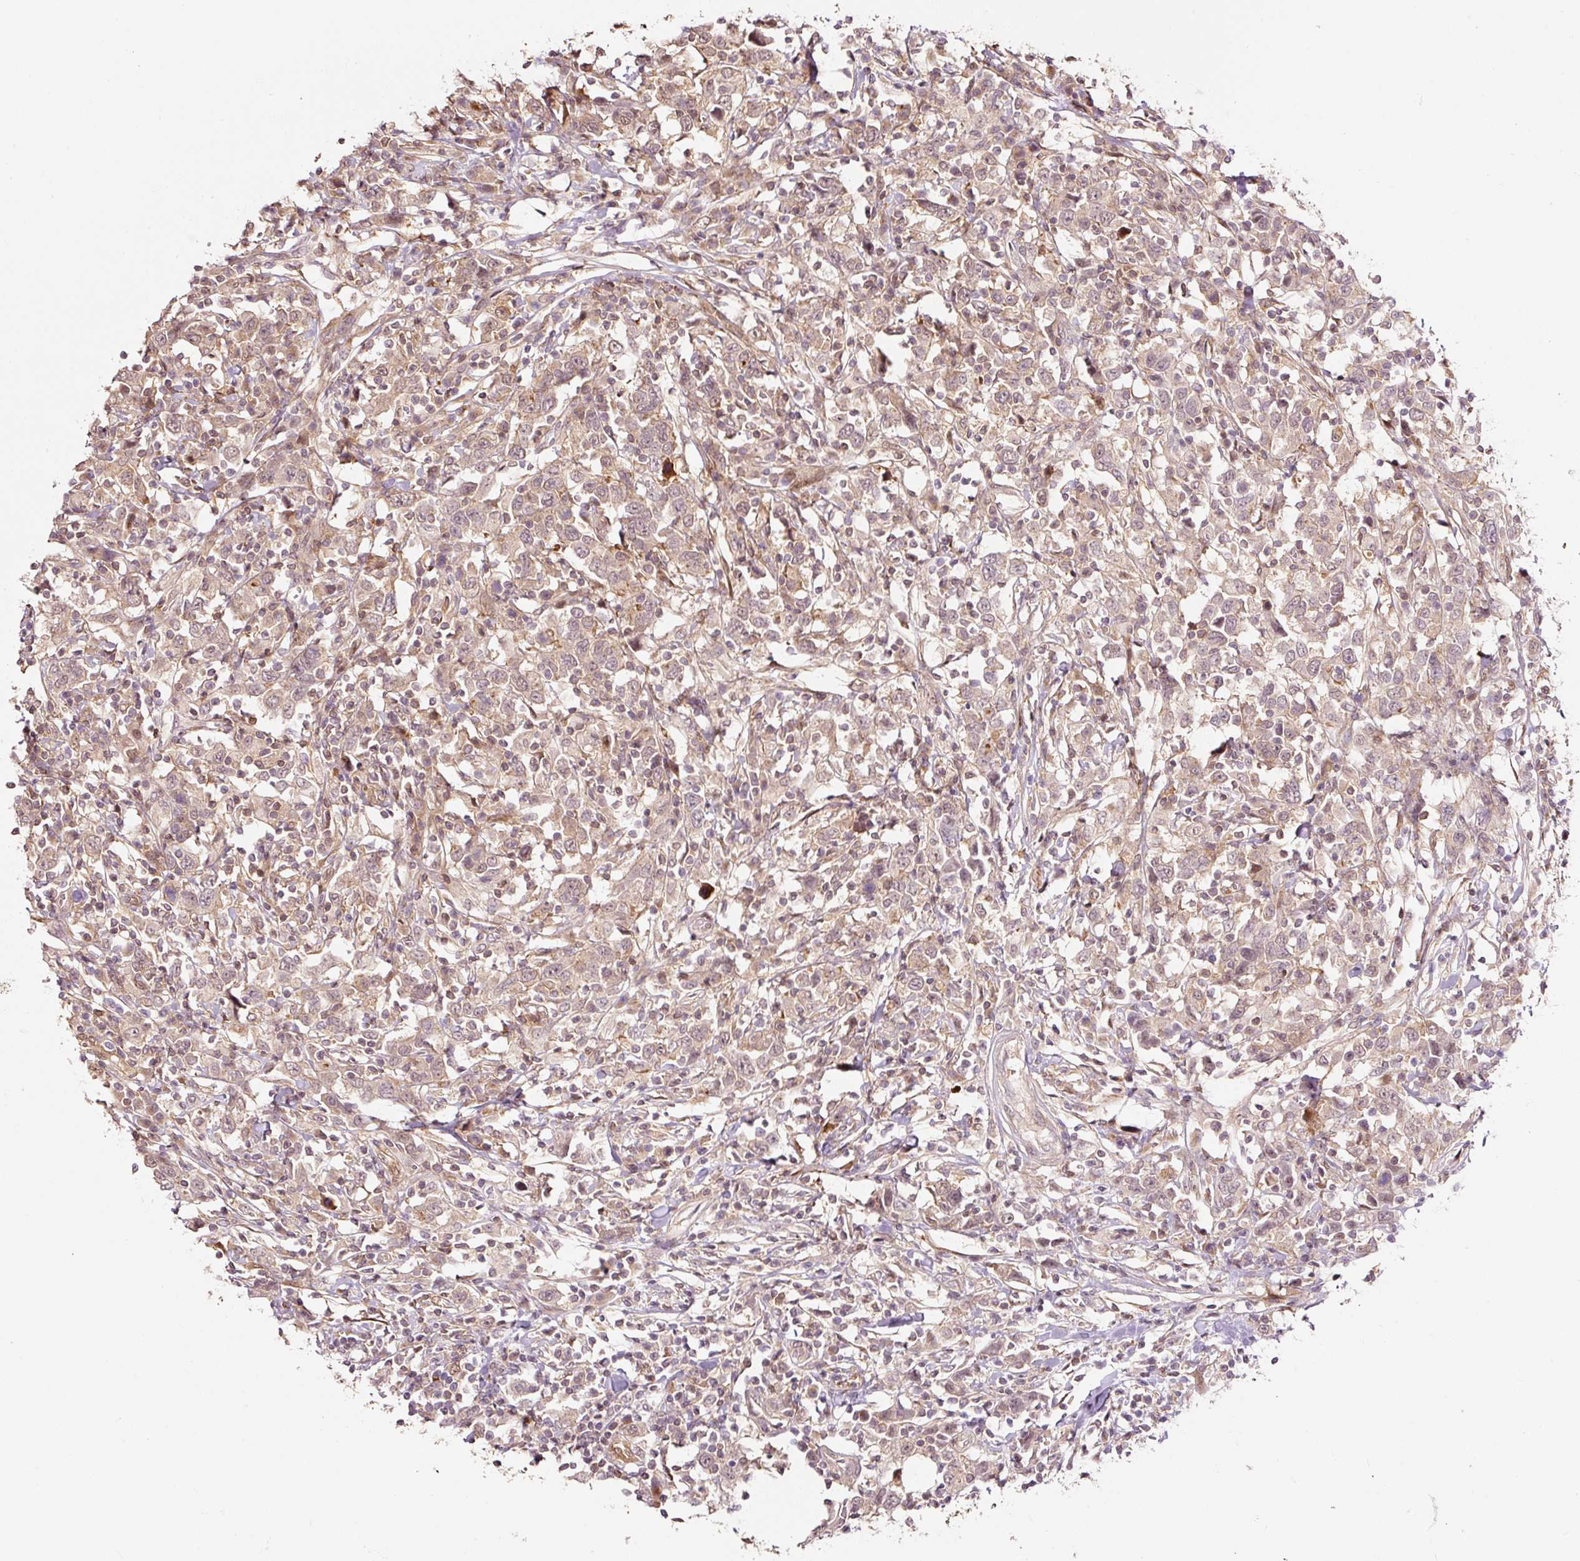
{"staining": {"intensity": "weak", "quantity": "25%-75%", "location": "cytoplasmic/membranous,nuclear"}, "tissue": "urothelial cancer", "cell_type": "Tumor cells", "image_type": "cancer", "snomed": [{"axis": "morphology", "description": "Urothelial carcinoma, High grade"}, {"axis": "topography", "description": "Urinary bladder"}], "caption": "Urothelial cancer stained with immunohistochemistry demonstrates weak cytoplasmic/membranous and nuclear staining in about 25%-75% of tumor cells.", "gene": "FBXL14", "patient": {"sex": "male", "age": 61}}